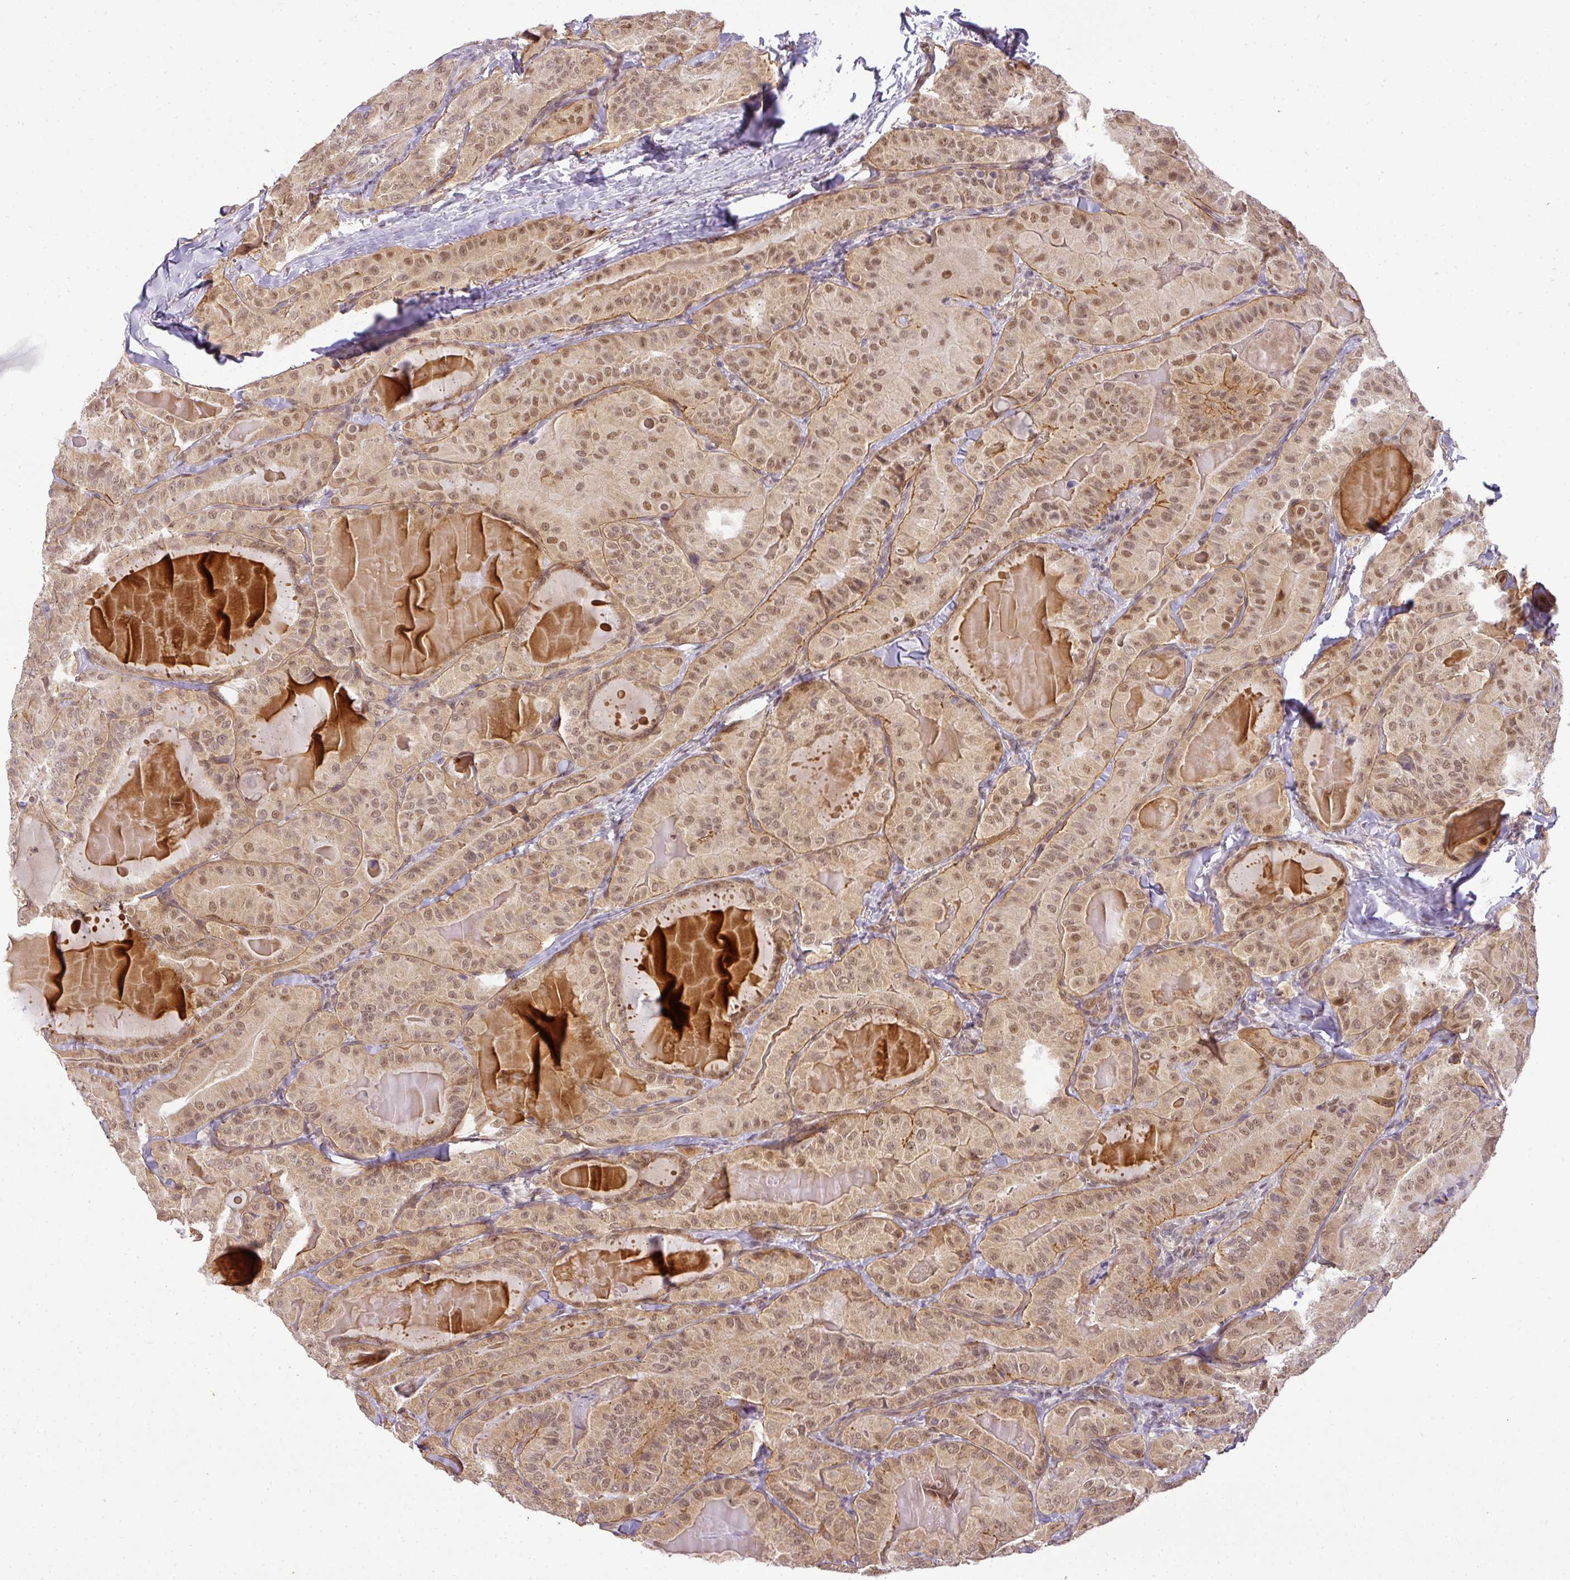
{"staining": {"intensity": "moderate", "quantity": ">75%", "location": "nuclear"}, "tissue": "thyroid cancer", "cell_type": "Tumor cells", "image_type": "cancer", "snomed": [{"axis": "morphology", "description": "Papillary adenocarcinoma, NOS"}, {"axis": "topography", "description": "Thyroid gland"}], "caption": "Immunohistochemical staining of human thyroid cancer (papillary adenocarcinoma) shows medium levels of moderate nuclear protein expression in about >75% of tumor cells.", "gene": "C1orf226", "patient": {"sex": "female", "age": 68}}